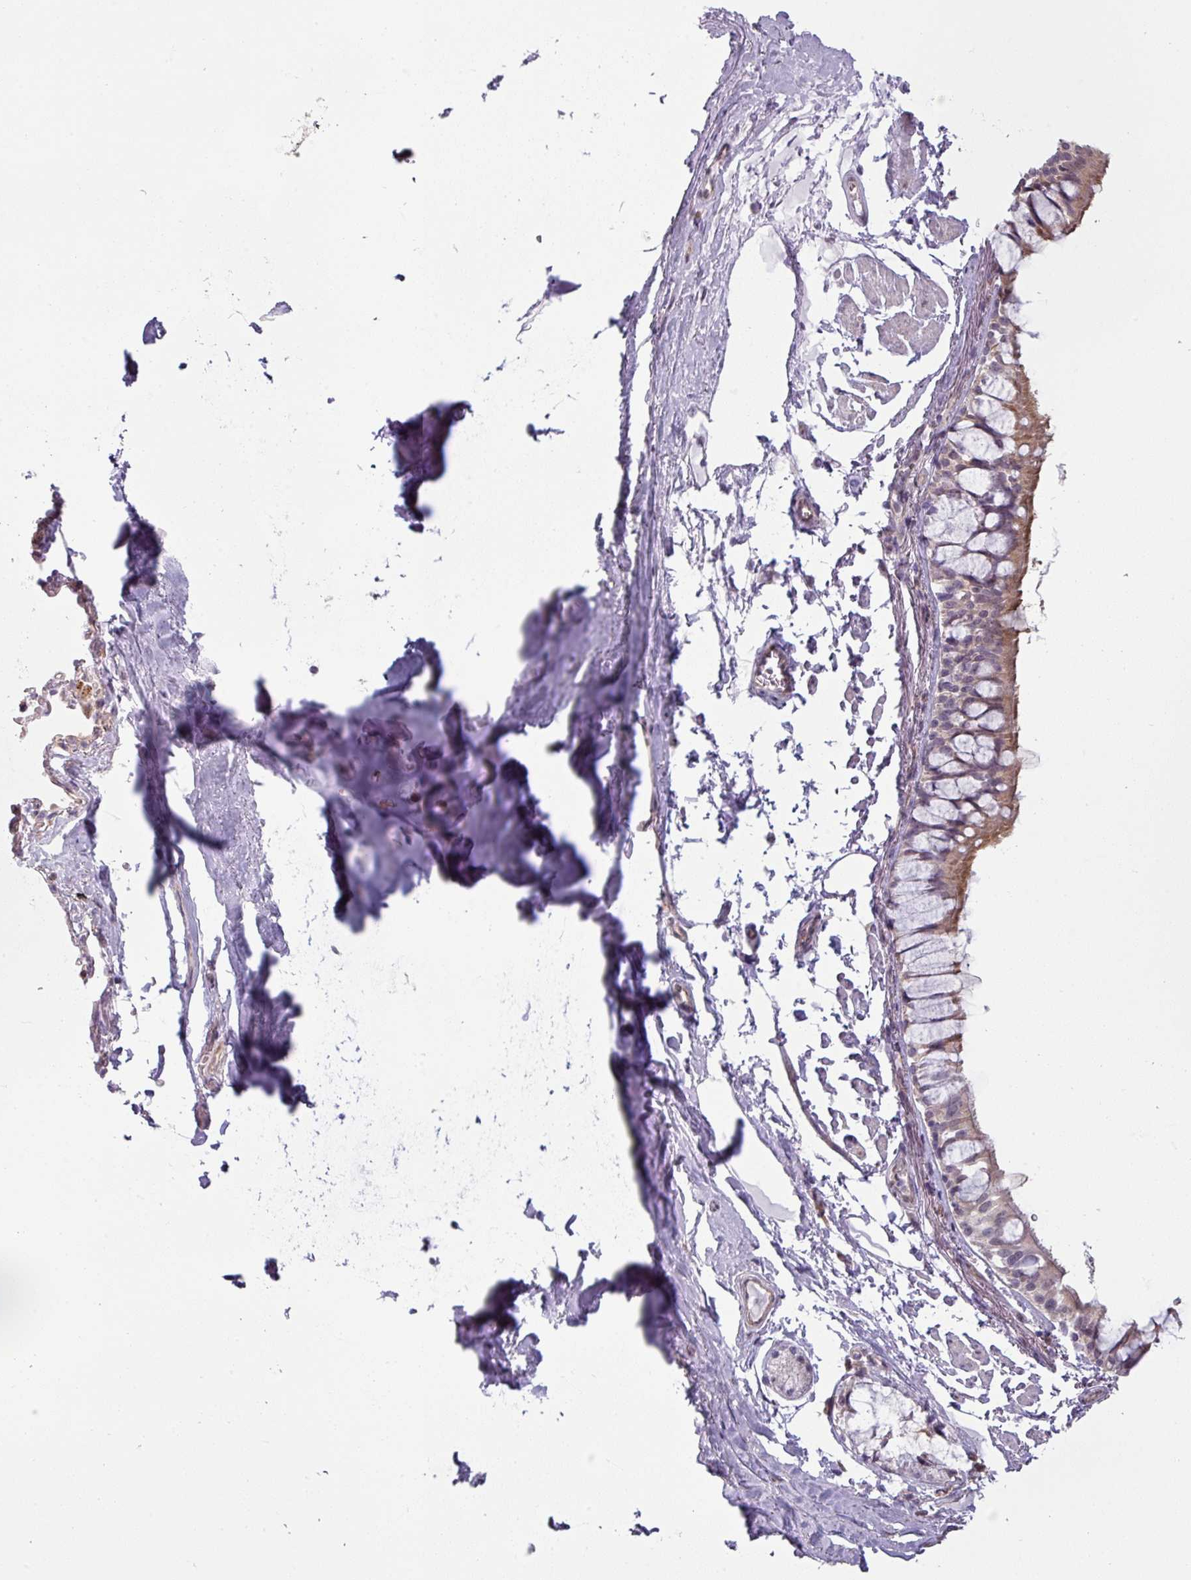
{"staining": {"intensity": "moderate", "quantity": ">75%", "location": "cytoplasmic/membranous"}, "tissue": "bronchus", "cell_type": "Respiratory epithelial cells", "image_type": "normal", "snomed": [{"axis": "morphology", "description": "Normal tissue, NOS"}, {"axis": "topography", "description": "Bronchus"}], "caption": "The image reveals immunohistochemical staining of benign bronchus. There is moderate cytoplasmic/membranous positivity is appreciated in approximately >75% of respiratory epithelial cells.", "gene": "CCDC144A", "patient": {"sex": "male", "age": 70}}